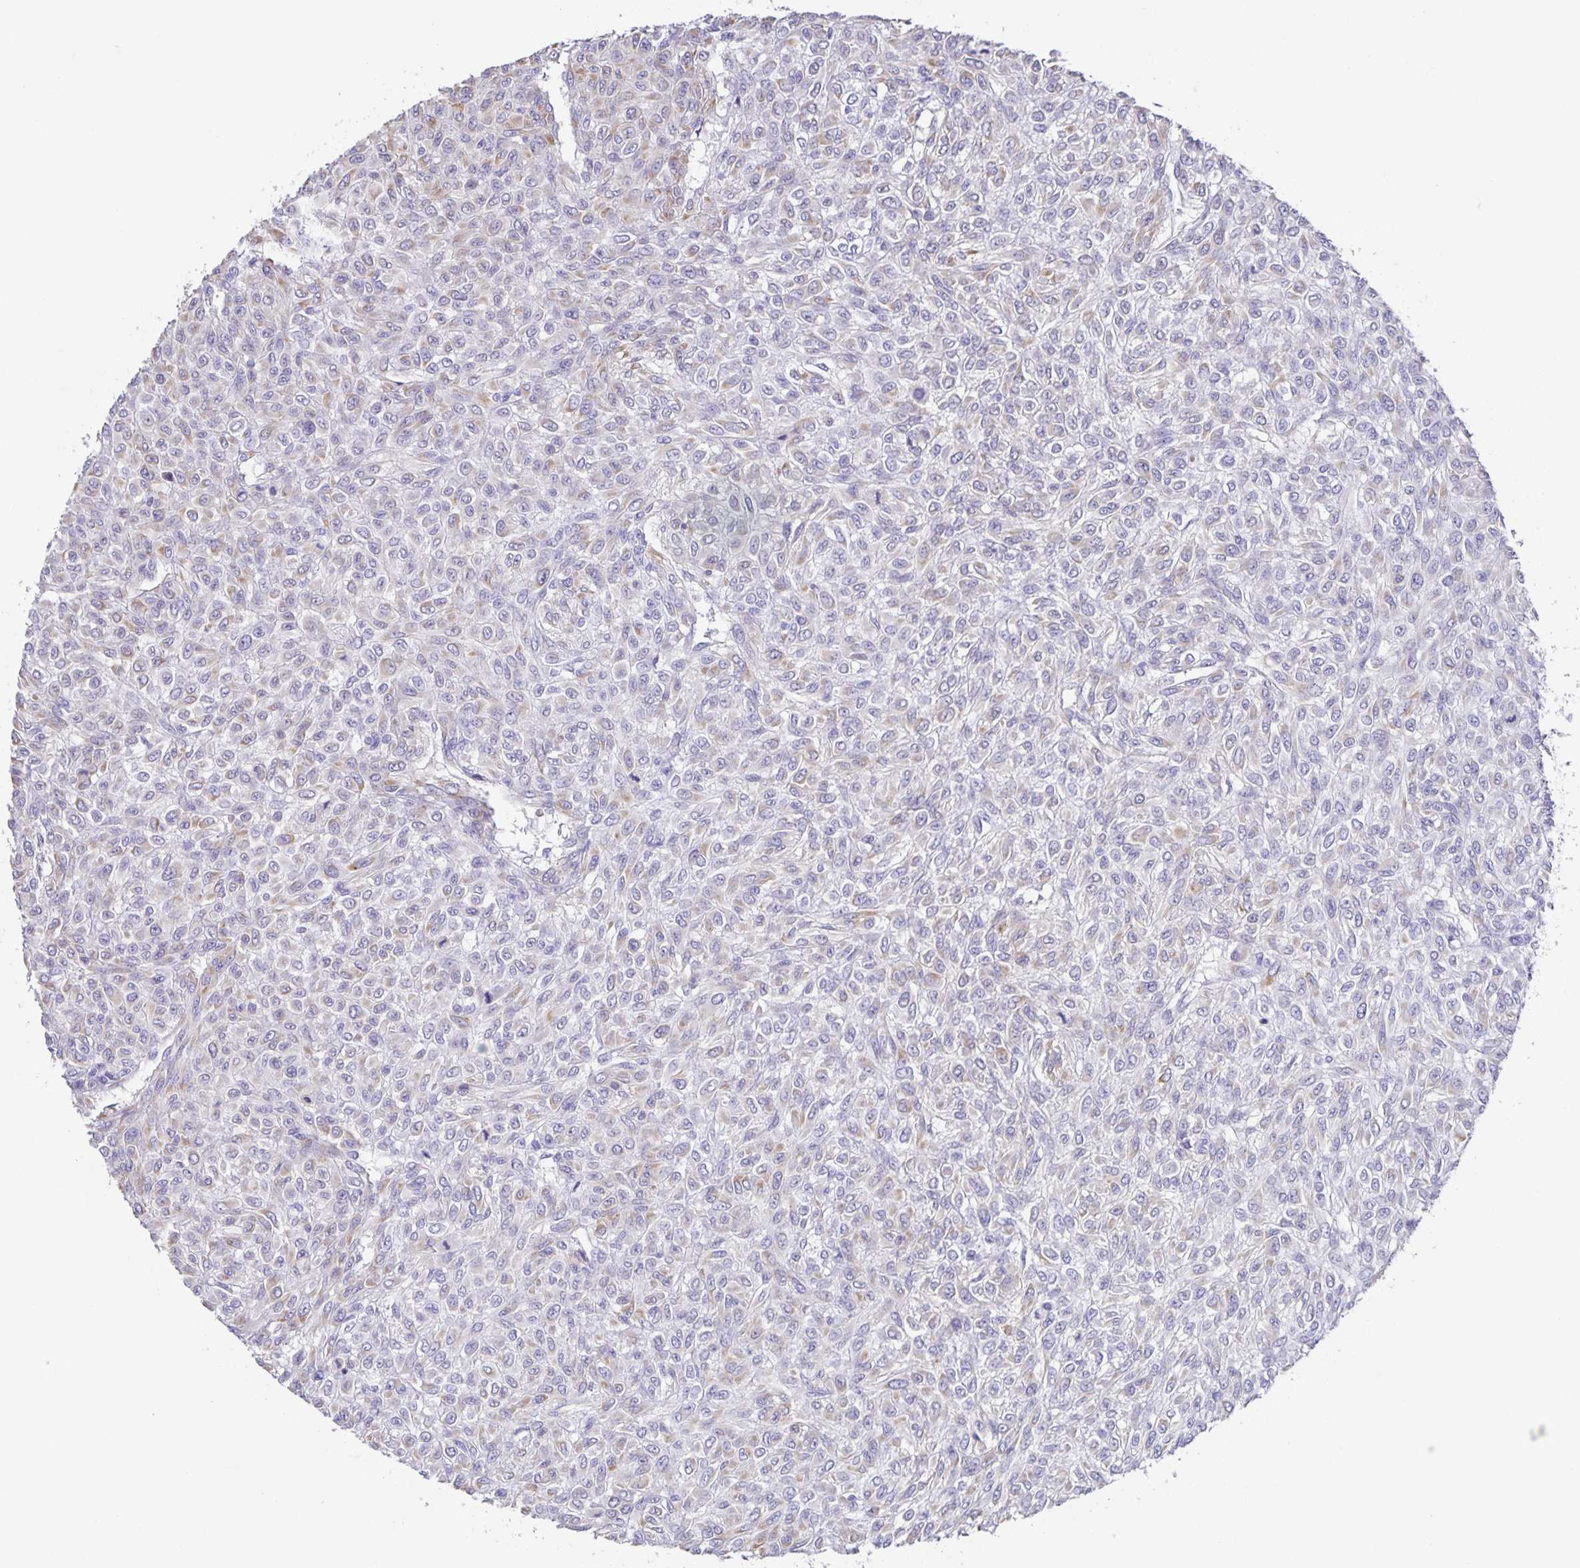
{"staining": {"intensity": "weak", "quantity": "<25%", "location": "cytoplasmic/membranous"}, "tissue": "renal cancer", "cell_type": "Tumor cells", "image_type": "cancer", "snomed": [{"axis": "morphology", "description": "Adenocarcinoma, NOS"}, {"axis": "topography", "description": "Kidney"}], "caption": "IHC of renal cancer (adenocarcinoma) exhibits no positivity in tumor cells. The staining was performed using DAB (3,3'-diaminobenzidine) to visualize the protein expression in brown, while the nuclei were stained in blue with hematoxylin (Magnification: 20x).", "gene": "PRR36", "patient": {"sex": "male", "age": 58}}